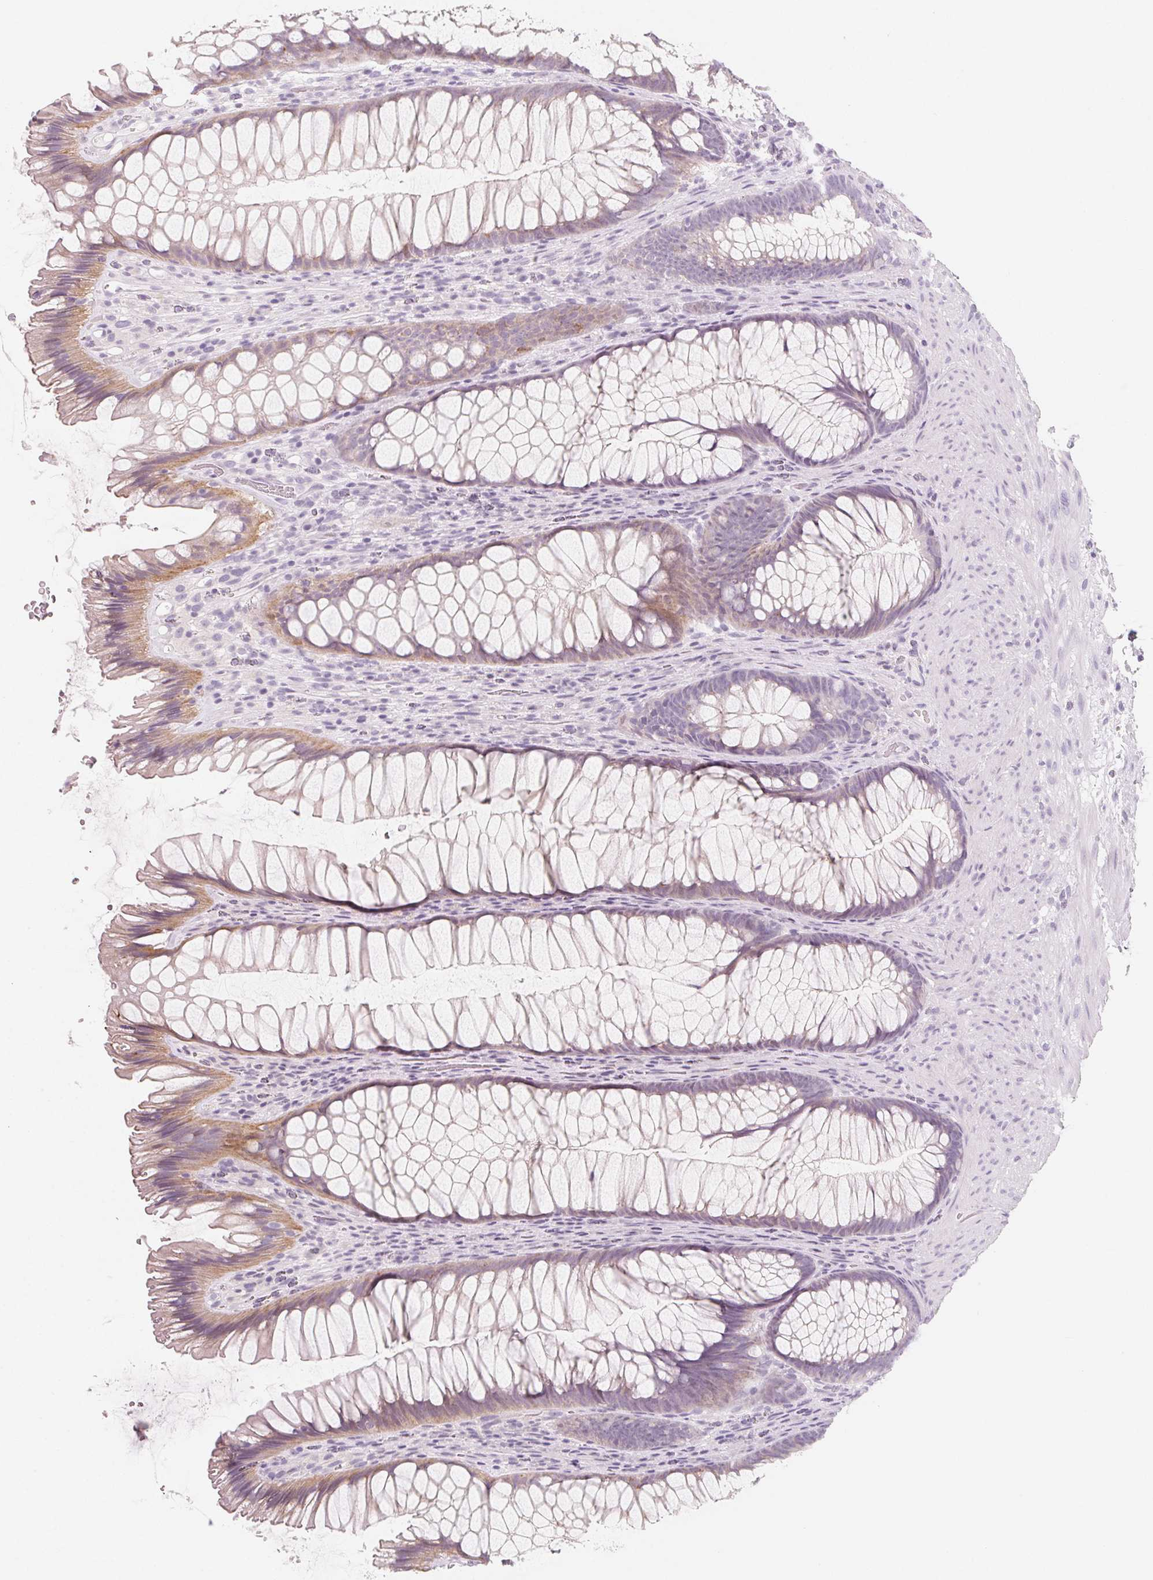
{"staining": {"intensity": "weak", "quantity": "25%-75%", "location": "cytoplasmic/membranous"}, "tissue": "rectum", "cell_type": "Glandular cells", "image_type": "normal", "snomed": [{"axis": "morphology", "description": "Normal tissue, NOS"}, {"axis": "topography", "description": "Rectum"}], "caption": "A low amount of weak cytoplasmic/membranous positivity is present in about 25%-75% of glandular cells in normal rectum.", "gene": "SH3GL2", "patient": {"sex": "male", "age": 53}}